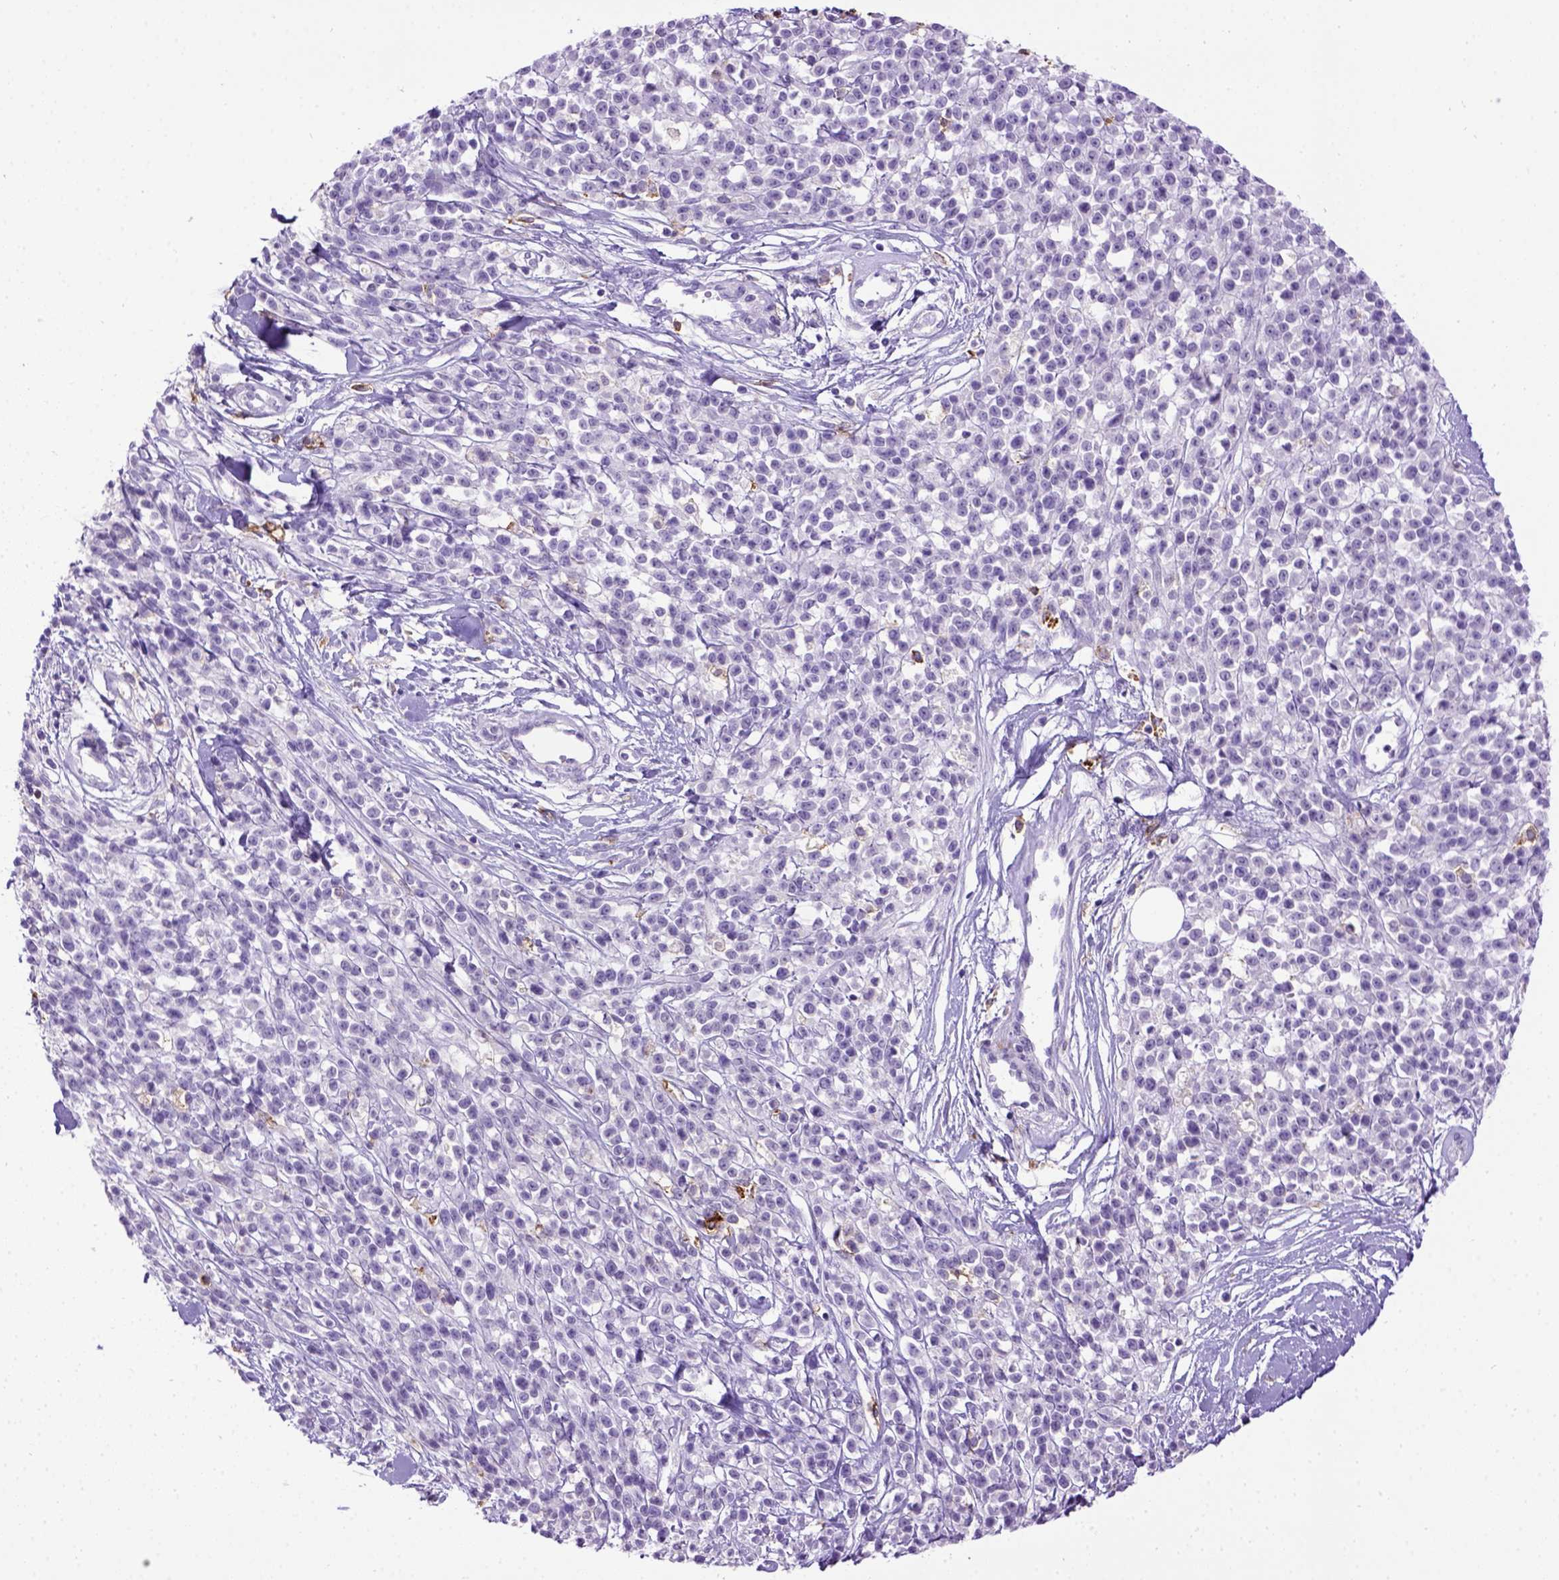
{"staining": {"intensity": "negative", "quantity": "none", "location": "none"}, "tissue": "melanoma", "cell_type": "Tumor cells", "image_type": "cancer", "snomed": [{"axis": "morphology", "description": "Malignant melanoma, NOS"}, {"axis": "topography", "description": "Skin"}, {"axis": "topography", "description": "Skin of trunk"}], "caption": "This is a histopathology image of immunohistochemistry staining of melanoma, which shows no positivity in tumor cells.", "gene": "ITGAX", "patient": {"sex": "male", "age": 74}}